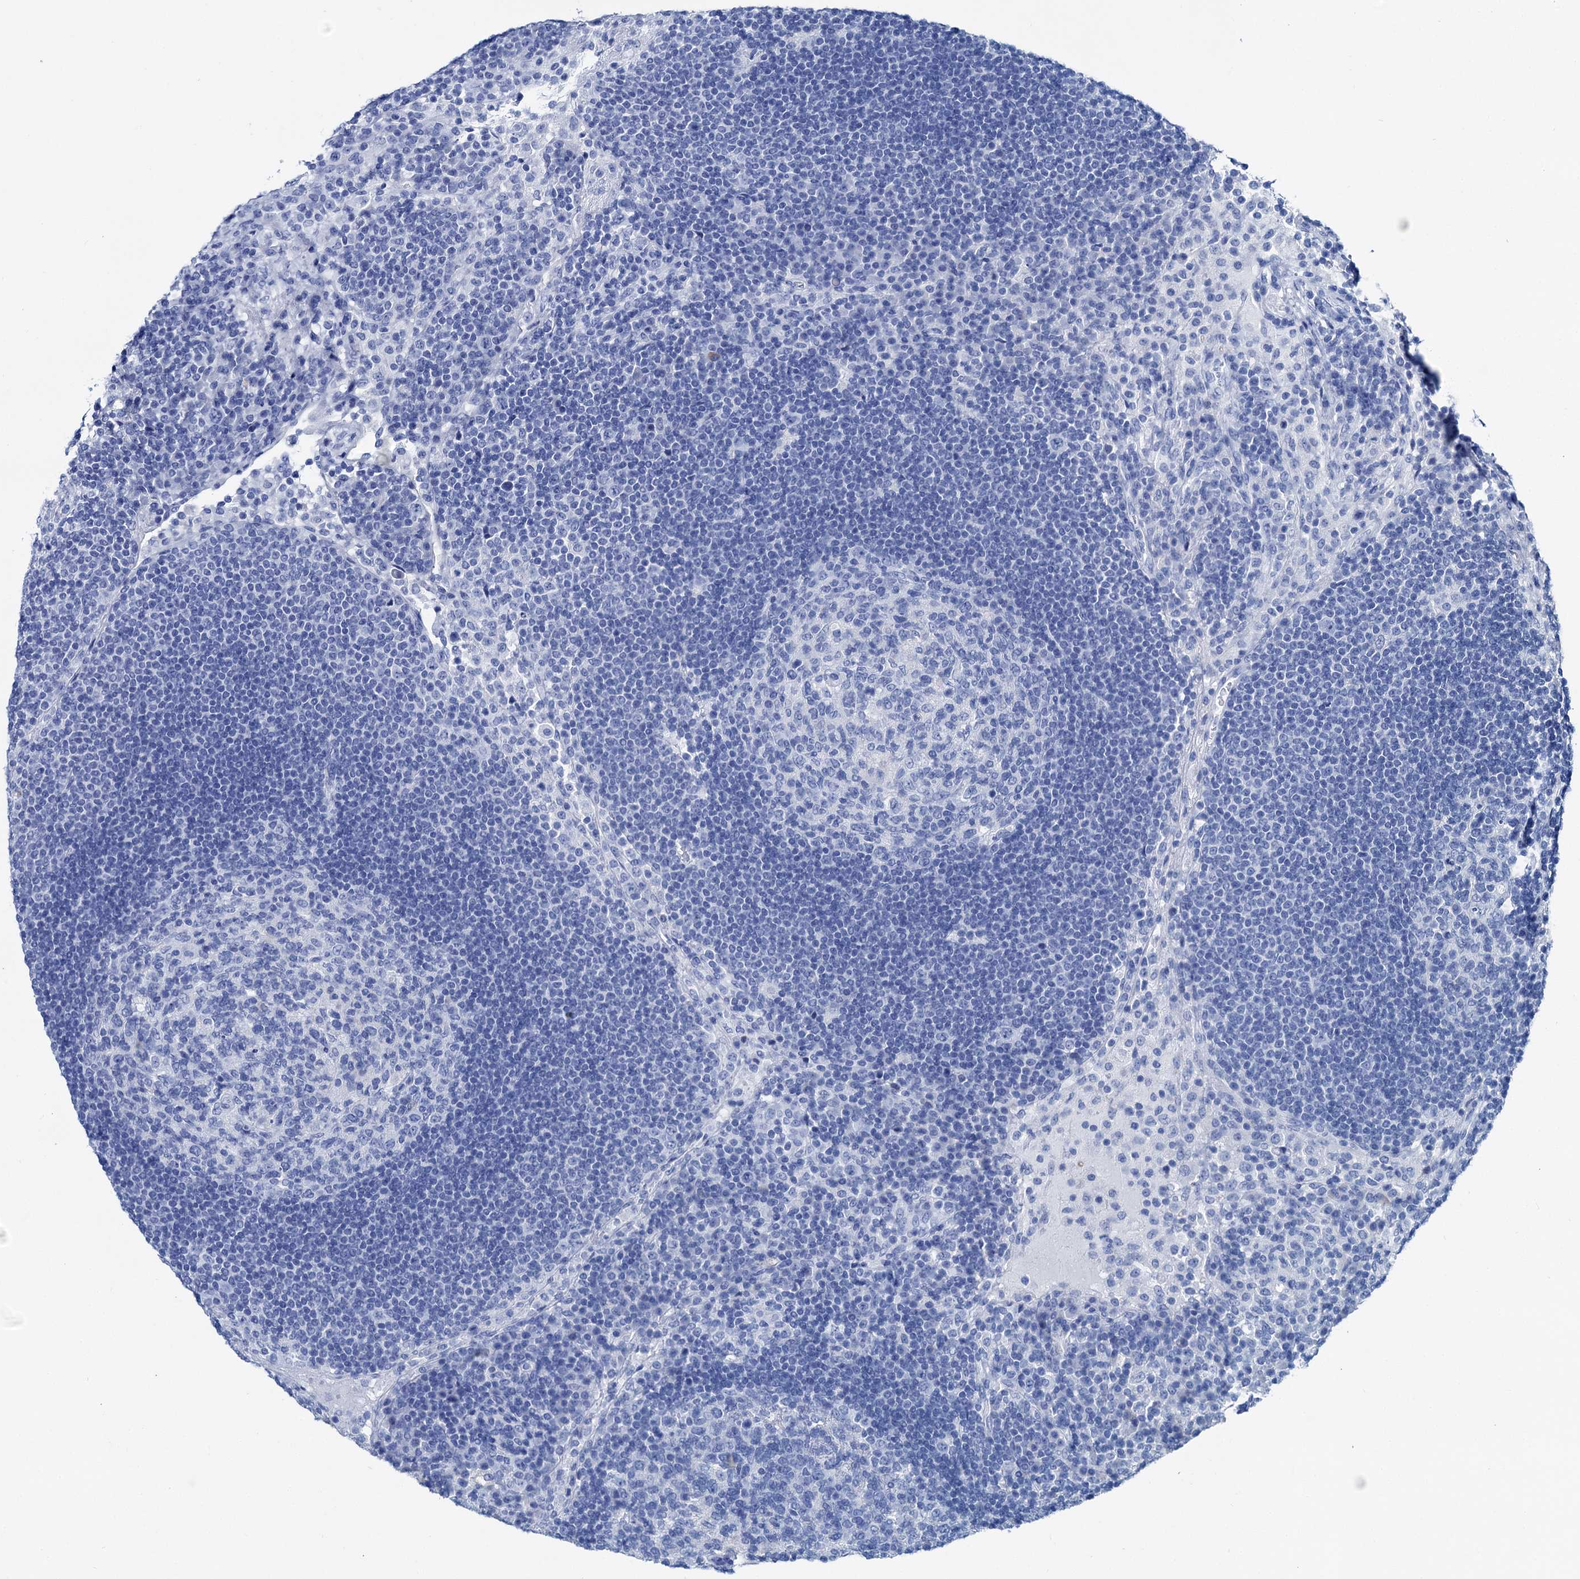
{"staining": {"intensity": "negative", "quantity": "none", "location": "none"}, "tissue": "lymph node", "cell_type": "Germinal center cells", "image_type": "normal", "snomed": [{"axis": "morphology", "description": "Normal tissue, NOS"}, {"axis": "topography", "description": "Lymph node"}], "caption": "Immunohistochemistry of benign lymph node shows no expression in germinal center cells. (Brightfield microscopy of DAB (3,3'-diaminobenzidine) immunohistochemistry (IHC) at high magnification).", "gene": "BRINP1", "patient": {"sex": "female", "age": 53}}